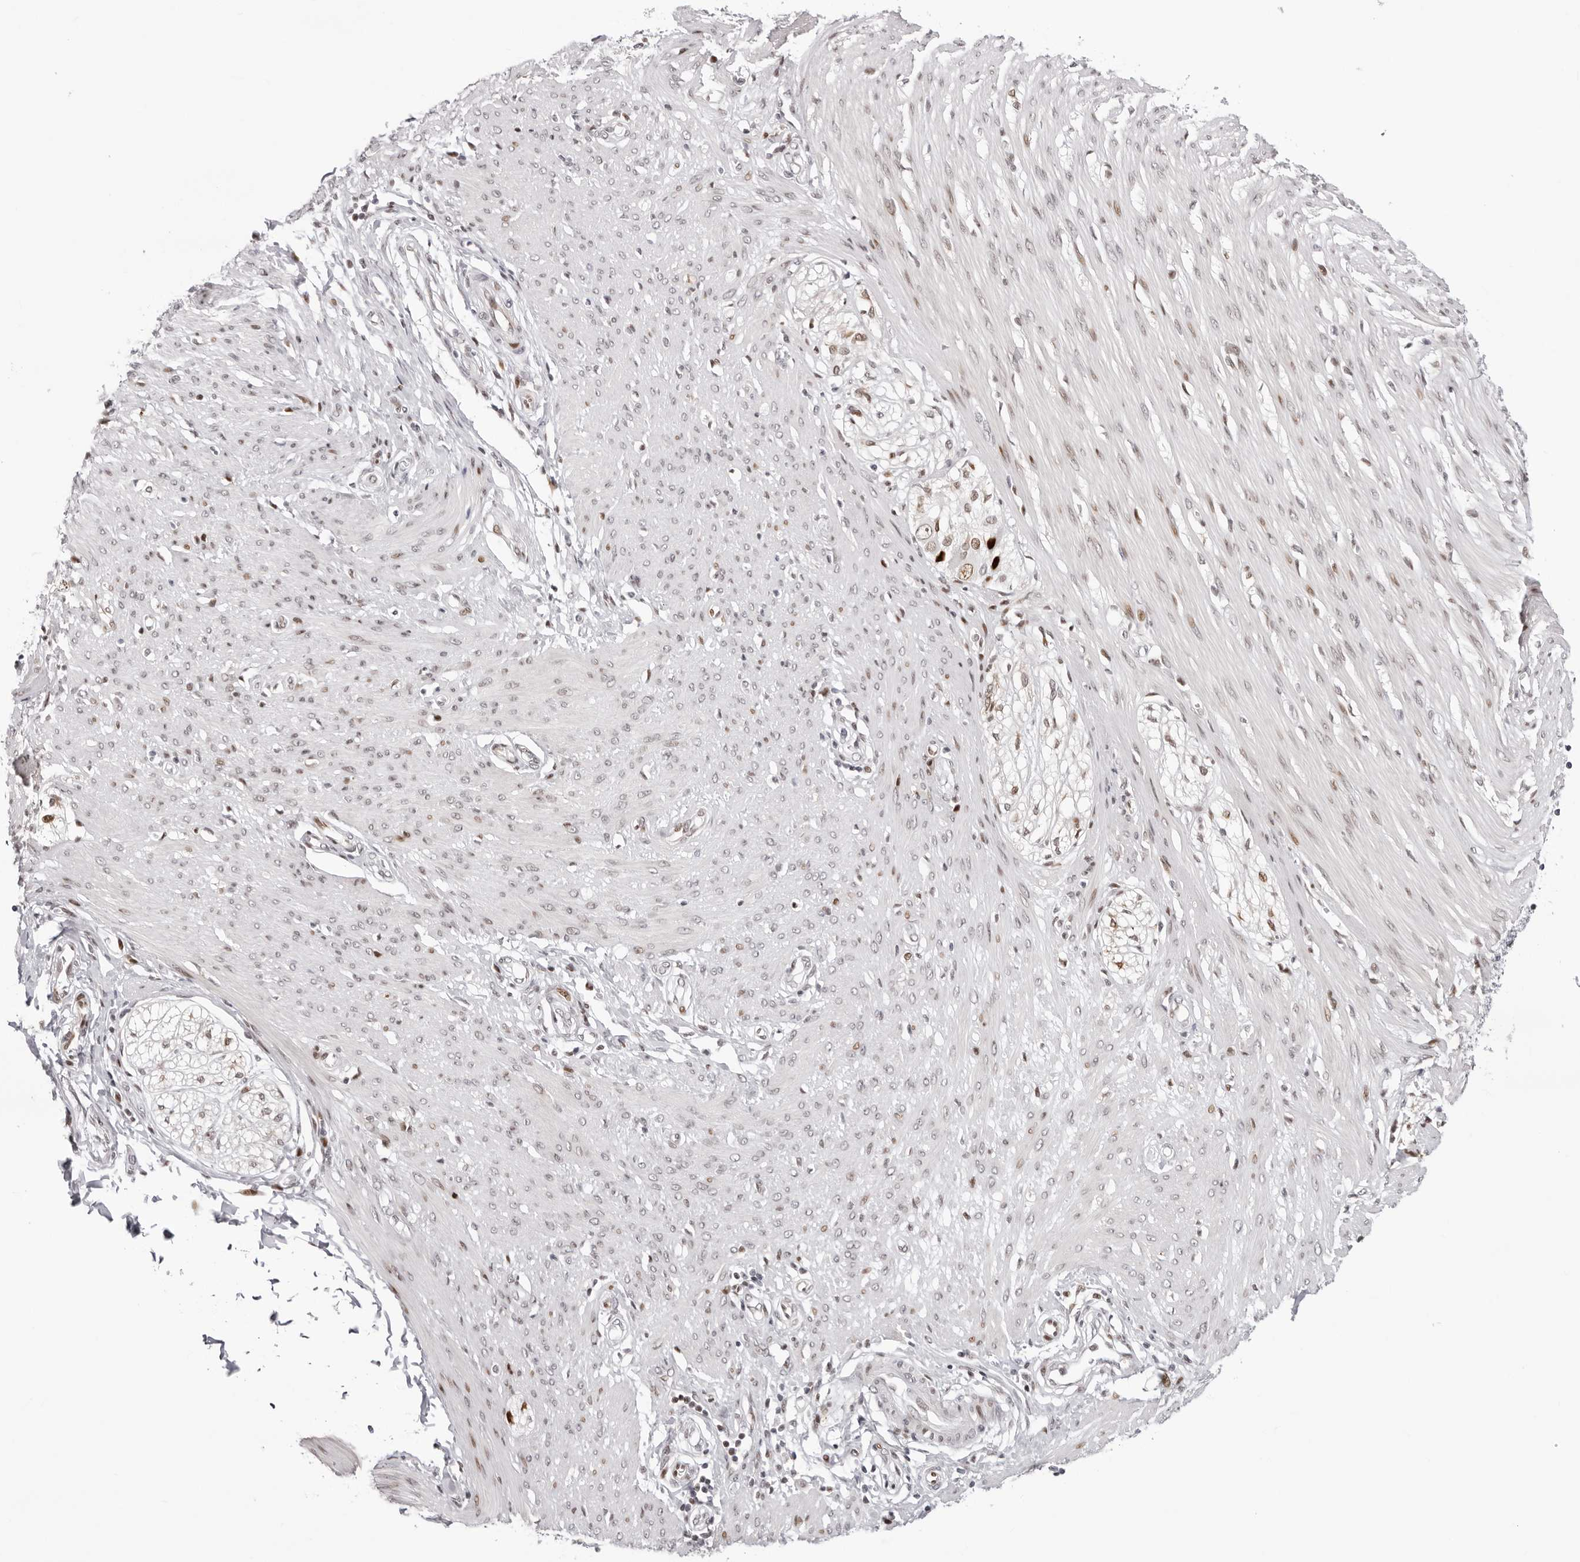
{"staining": {"intensity": "moderate", "quantity": "<25%", "location": "nuclear"}, "tissue": "smooth muscle", "cell_type": "Smooth muscle cells", "image_type": "normal", "snomed": [{"axis": "morphology", "description": "Normal tissue, NOS"}, {"axis": "morphology", "description": "Adenocarcinoma, NOS"}, {"axis": "topography", "description": "Colon"}, {"axis": "topography", "description": "Peripheral nerve tissue"}], "caption": "This photomicrograph displays immunohistochemistry staining of benign smooth muscle, with low moderate nuclear expression in about <25% of smooth muscle cells.", "gene": "NTPCR", "patient": {"sex": "male", "age": 14}}